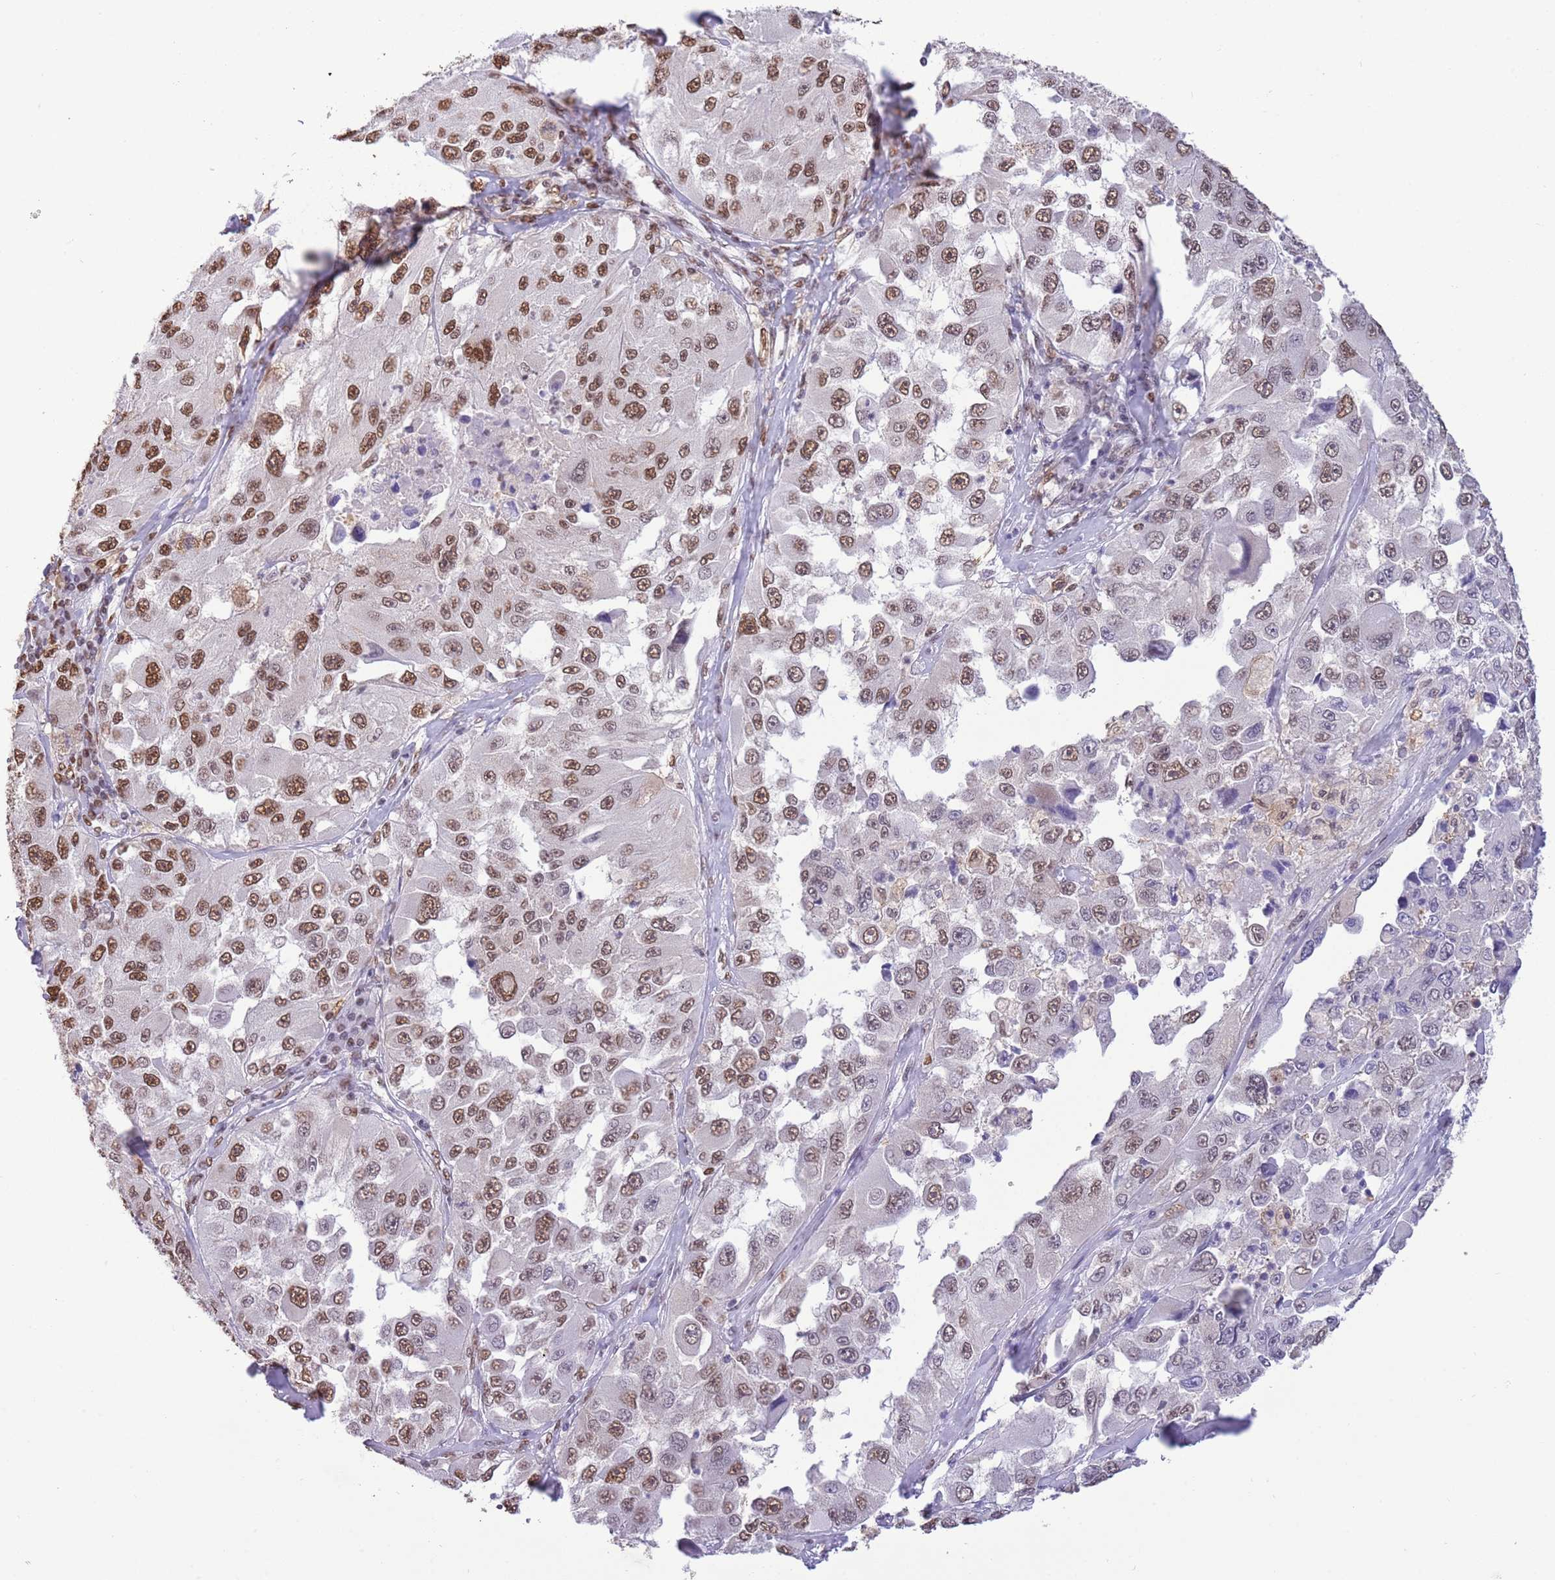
{"staining": {"intensity": "moderate", "quantity": ">75%", "location": "nuclear"}, "tissue": "melanoma", "cell_type": "Tumor cells", "image_type": "cancer", "snomed": [{"axis": "morphology", "description": "Malignant melanoma, Metastatic site"}, {"axis": "topography", "description": "Lymph node"}], "caption": "A photomicrograph of melanoma stained for a protein exhibits moderate nuclear brown staining in tumor cells.", "gene": "TRIM32", "patient": {"sex": "male", "age": 62}}